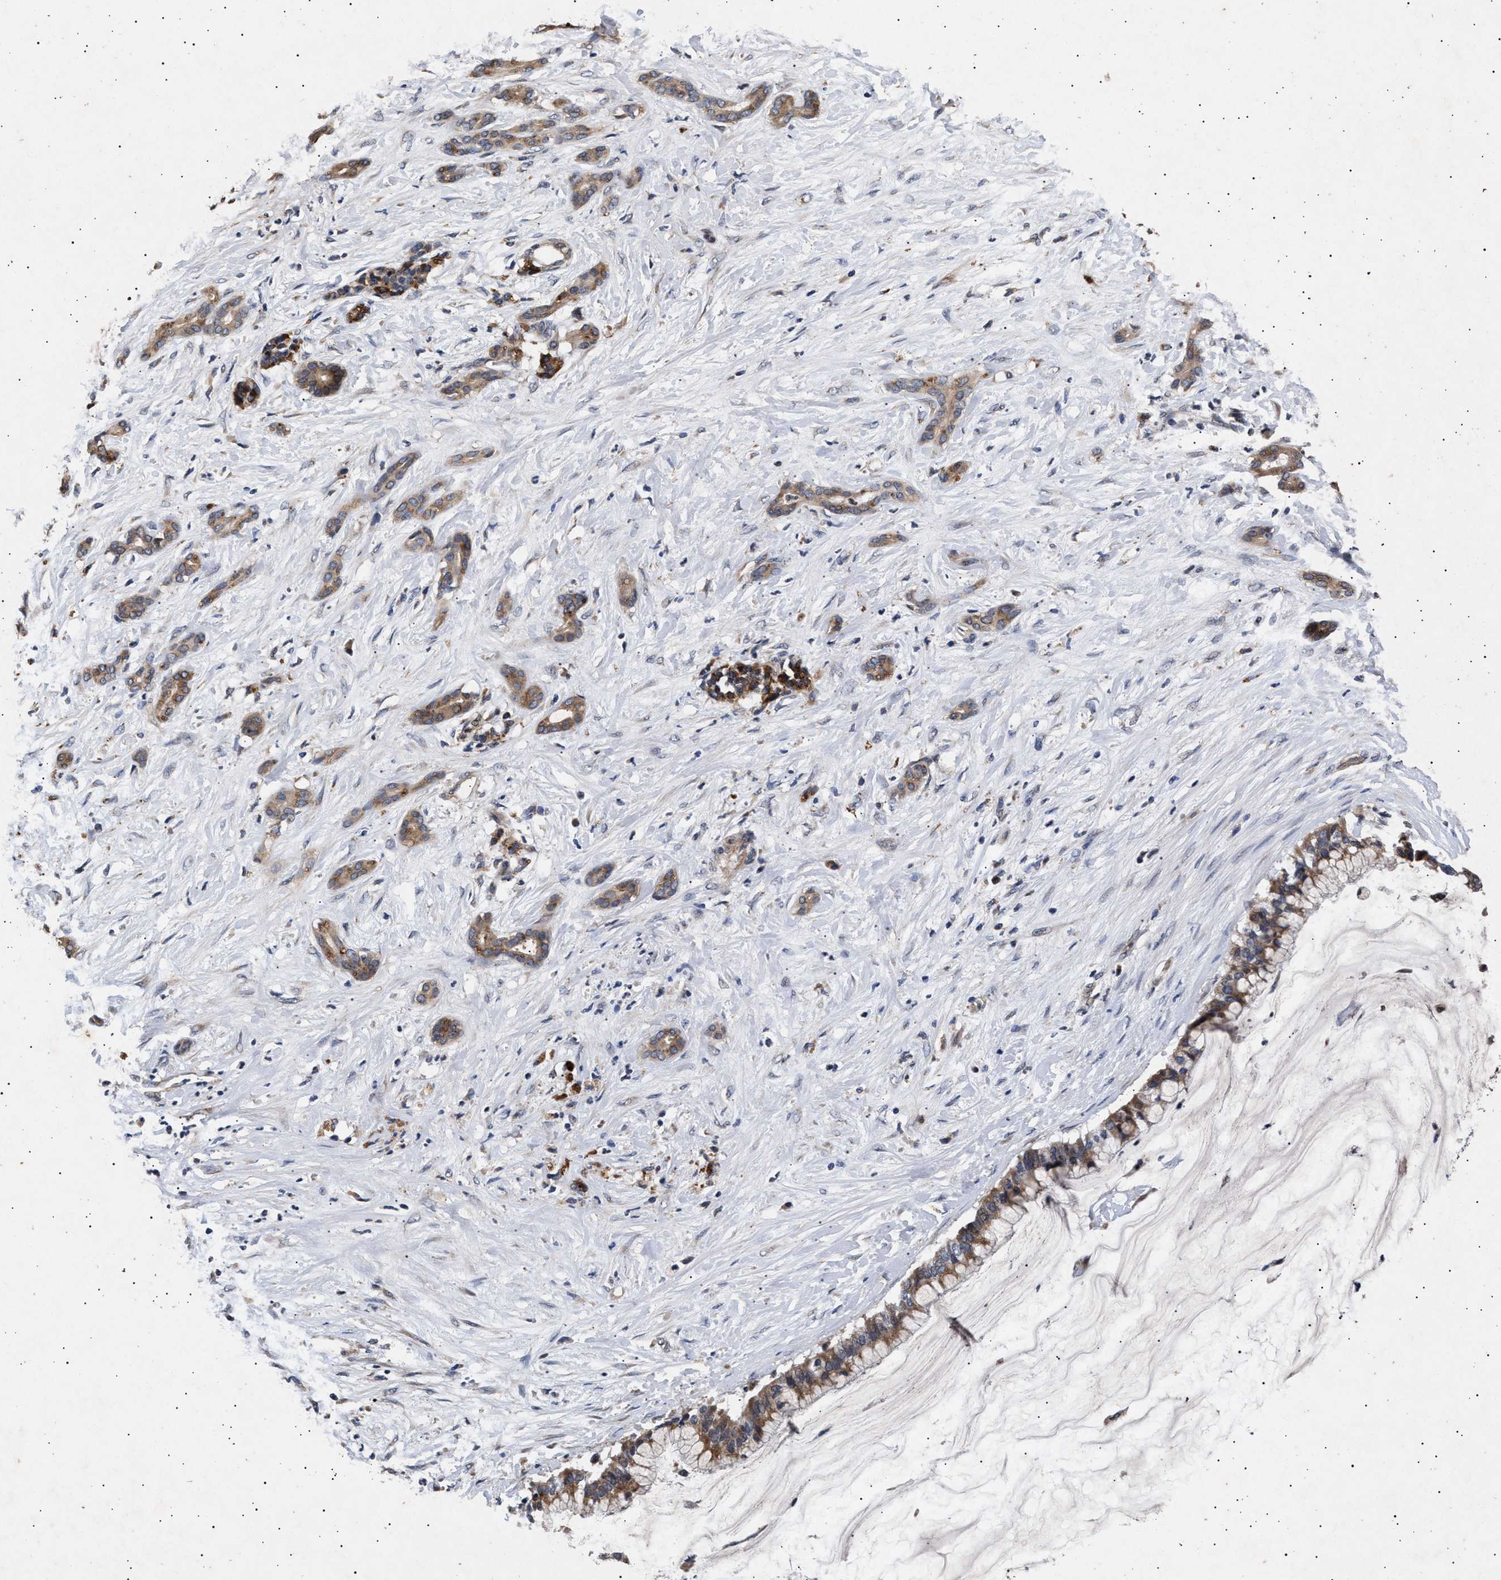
{"staining": {"intensity": "moderate", "quantity": ">75%", "location": "cytoplasmic/membranous"}, "tissue": "pancreatic cancer", "cell_type": "Tumor cells", "image_type": "cancer", "snomed": [{"axis": "morphology", "description": "Adenocarcinoma, NOS"}, {"axis": "topography", "description": "Pancreas"}], "caption": "High-power microscopy captured an immunohistochemistry micrograph of pancreatic adenocarcinoma, revealing moderate cytoplasmic/membranous expression in approximately >75% of tumor cells.", "gene": "ITGB5", "patient": {"sex": "male", "age": 41}}